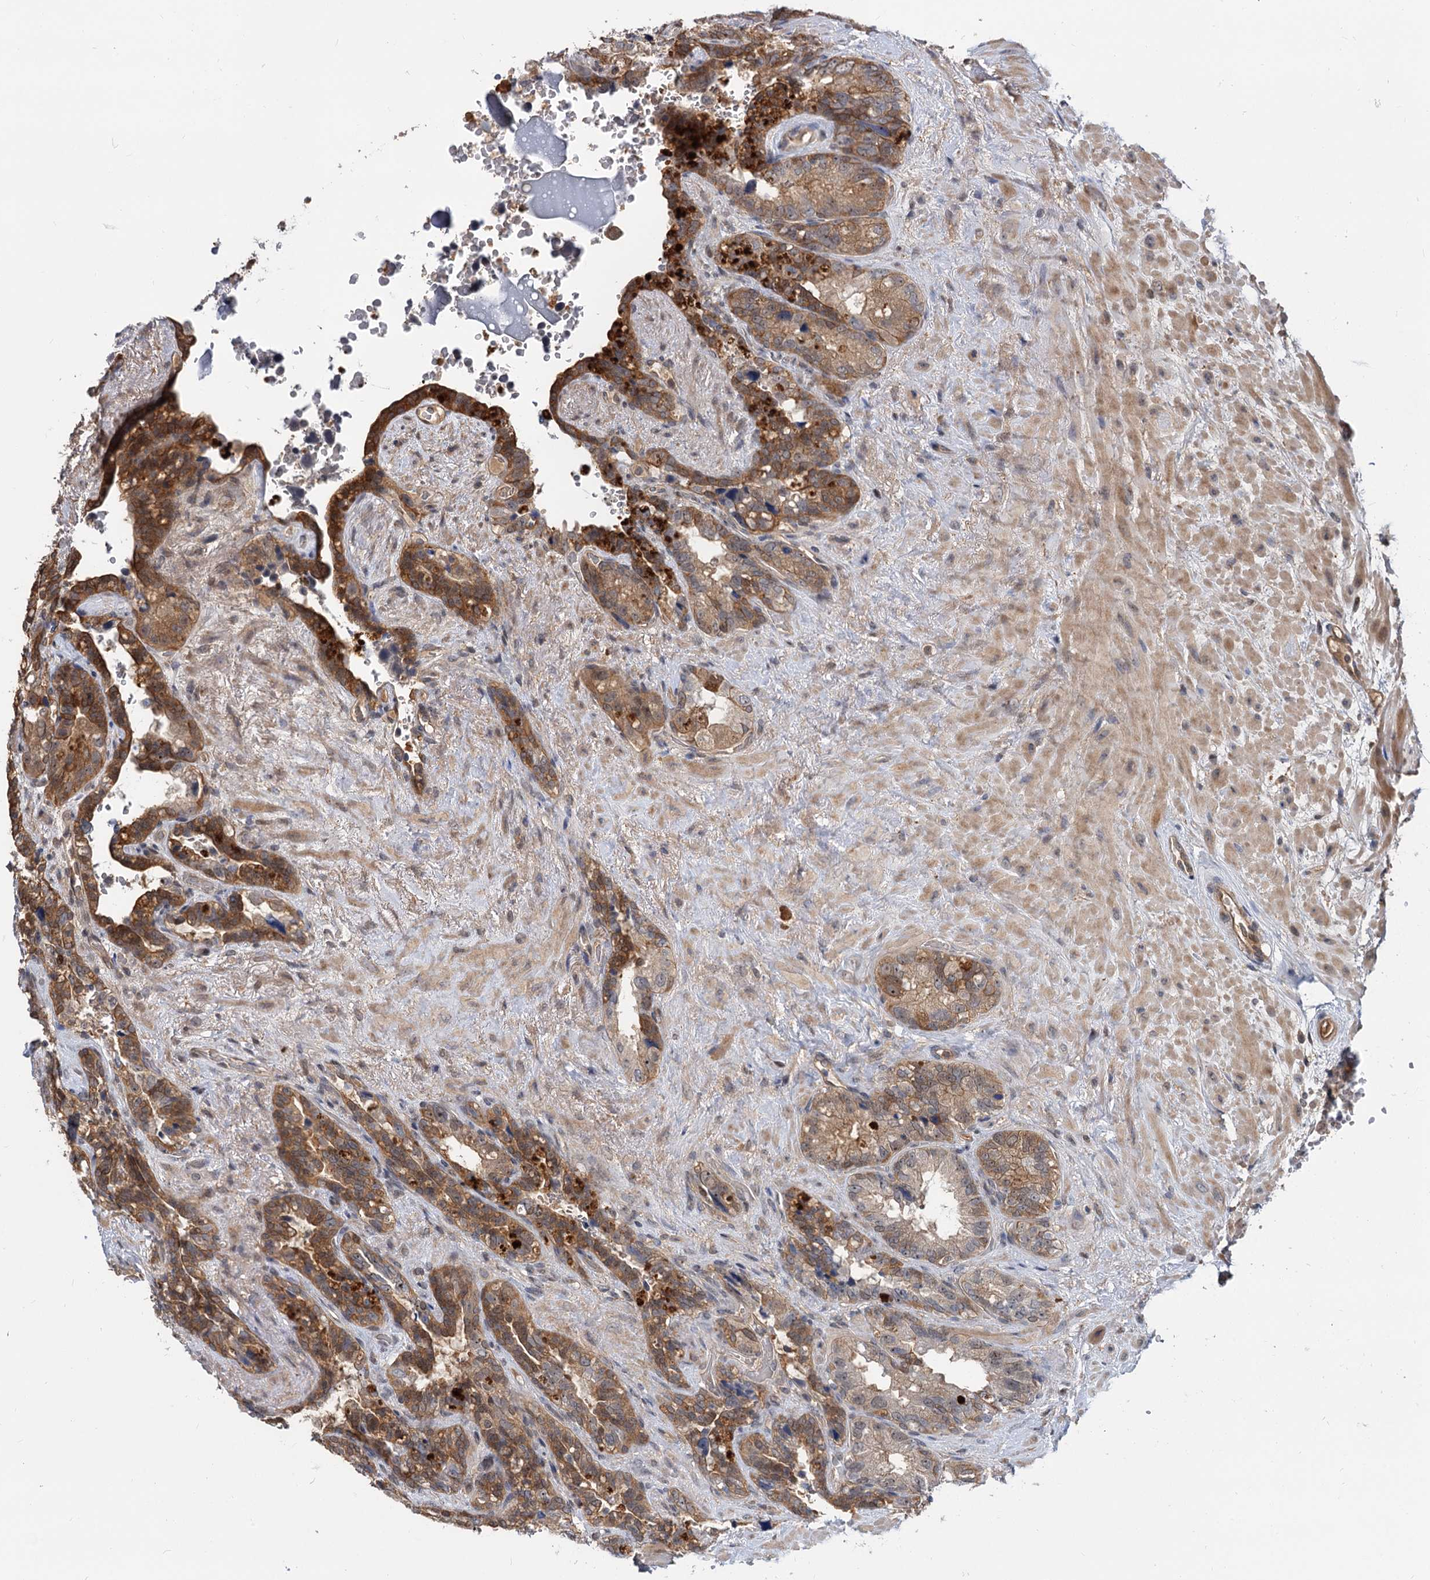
{"staining": {"intensity": "moderate", "quantity": ">75%", "location": "cytoplasmic/membranous"}, "tissue": "seminal vesicle", "cell_type": "Glandular cells", "image_type": "normal", "snomed": [{"axis": "morphology", "description": "Normal tissue, NOS"}, {"axis": "topography", "description": "Seminal veicle"}], "caption": "IHC (DAB) staining of benign human seminal vesicle shows moderate cytoplasmic/membranous protein staining in about >75% of glandular cells.", "gene": "SNX15", "patient": {"sex": "male", "age": 80}}